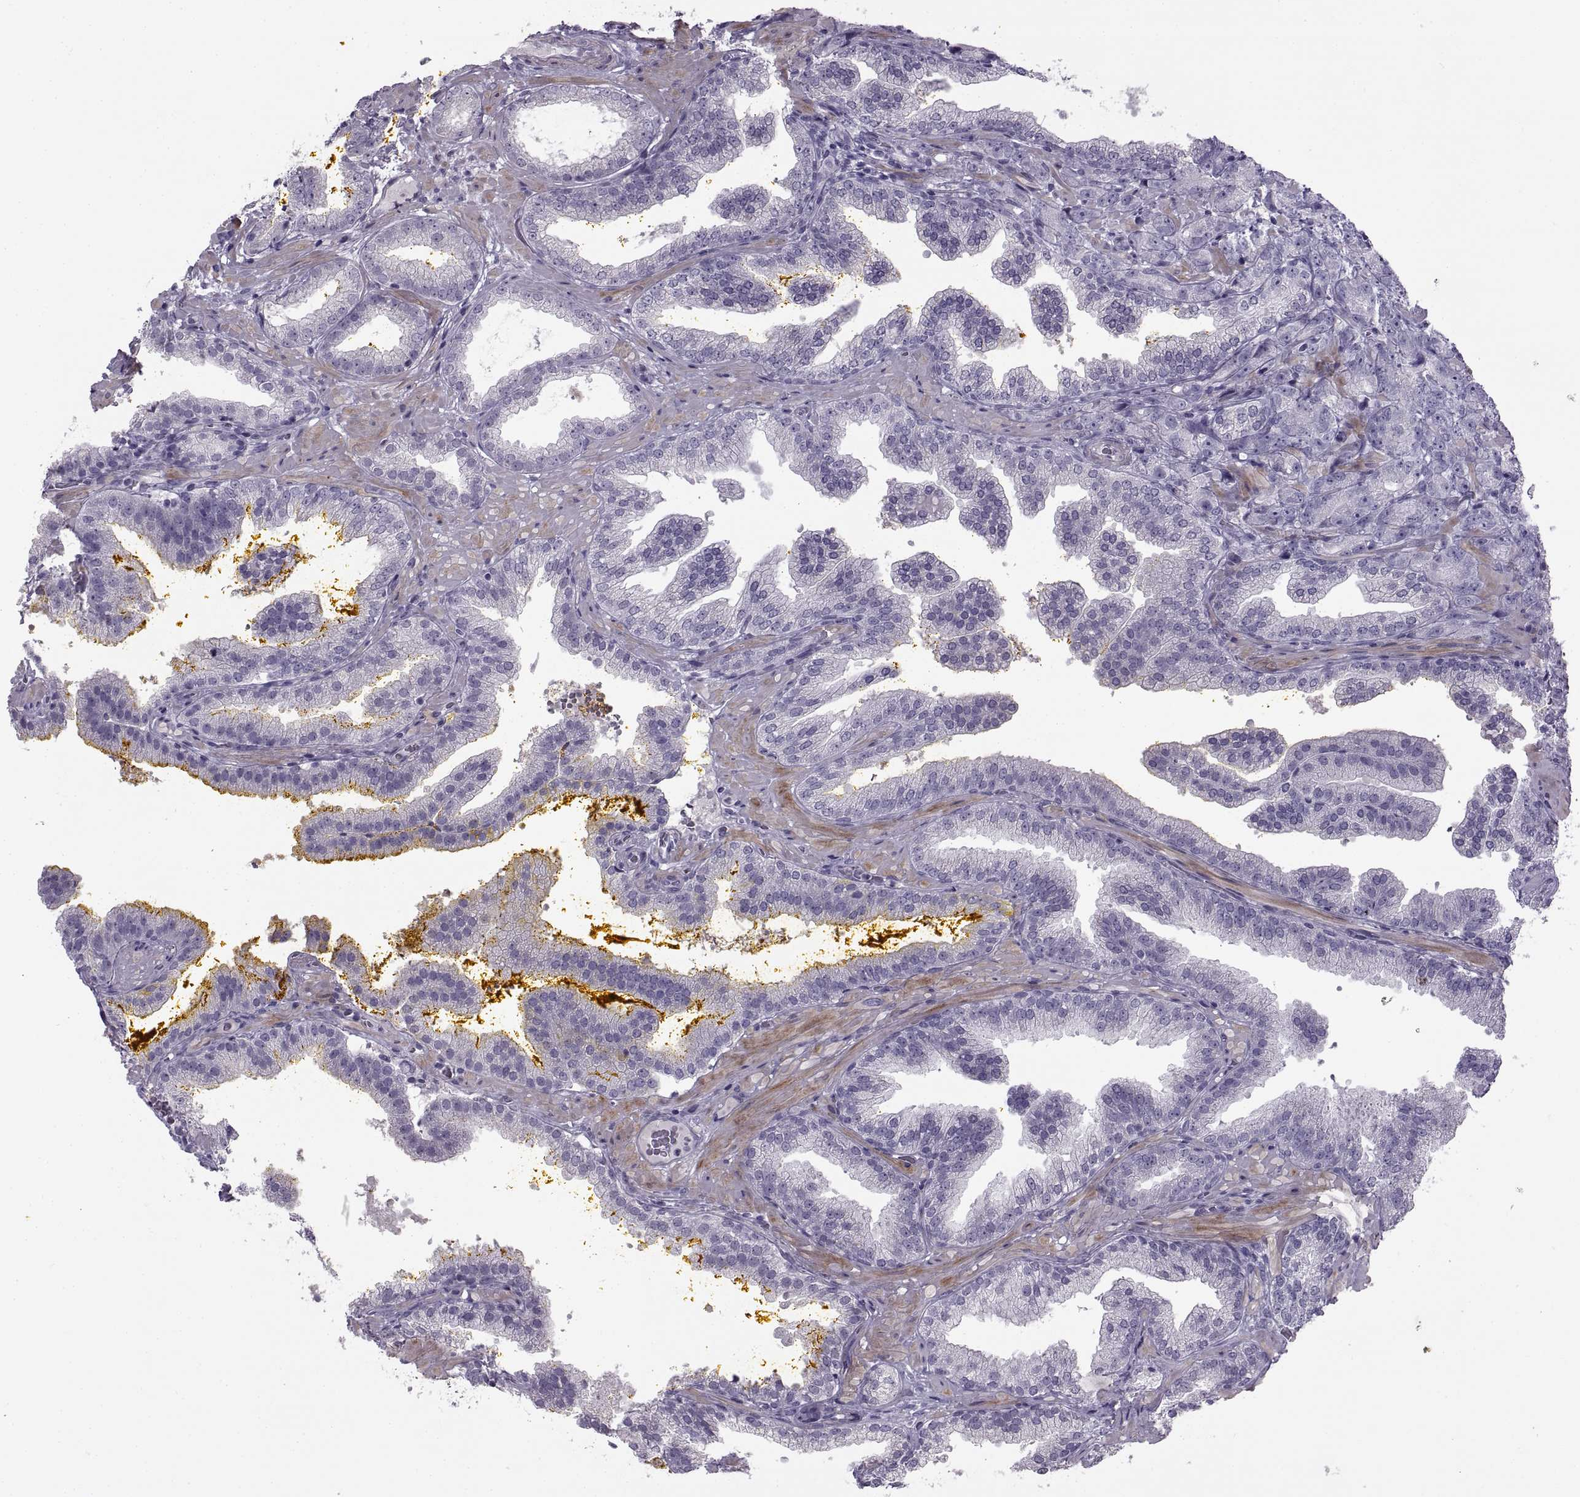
{"staining": {"intensity": "negative", "quantity": "none", "location": "none"}, "tissue": "prostate cancer", "cell_type": "Tumor cells", "image_type": "cancer", "snomed": [{"axis": "morphology", "description": "Adenocarcinoma, NOS"}, {"axis": "topography", "description": "Prostate"}], "caption": "IHC of prostate cancer (adenocarcinoma) displays no expression in tumor cells. Brightfield microscopy of IHC stained with DAB (3,3'-diaminobenzidine) (brown) and hematoxylin (blue), captured at high magnification.", "gene": "BSPH1", "patient": {"sex": "male", "age": 63}}